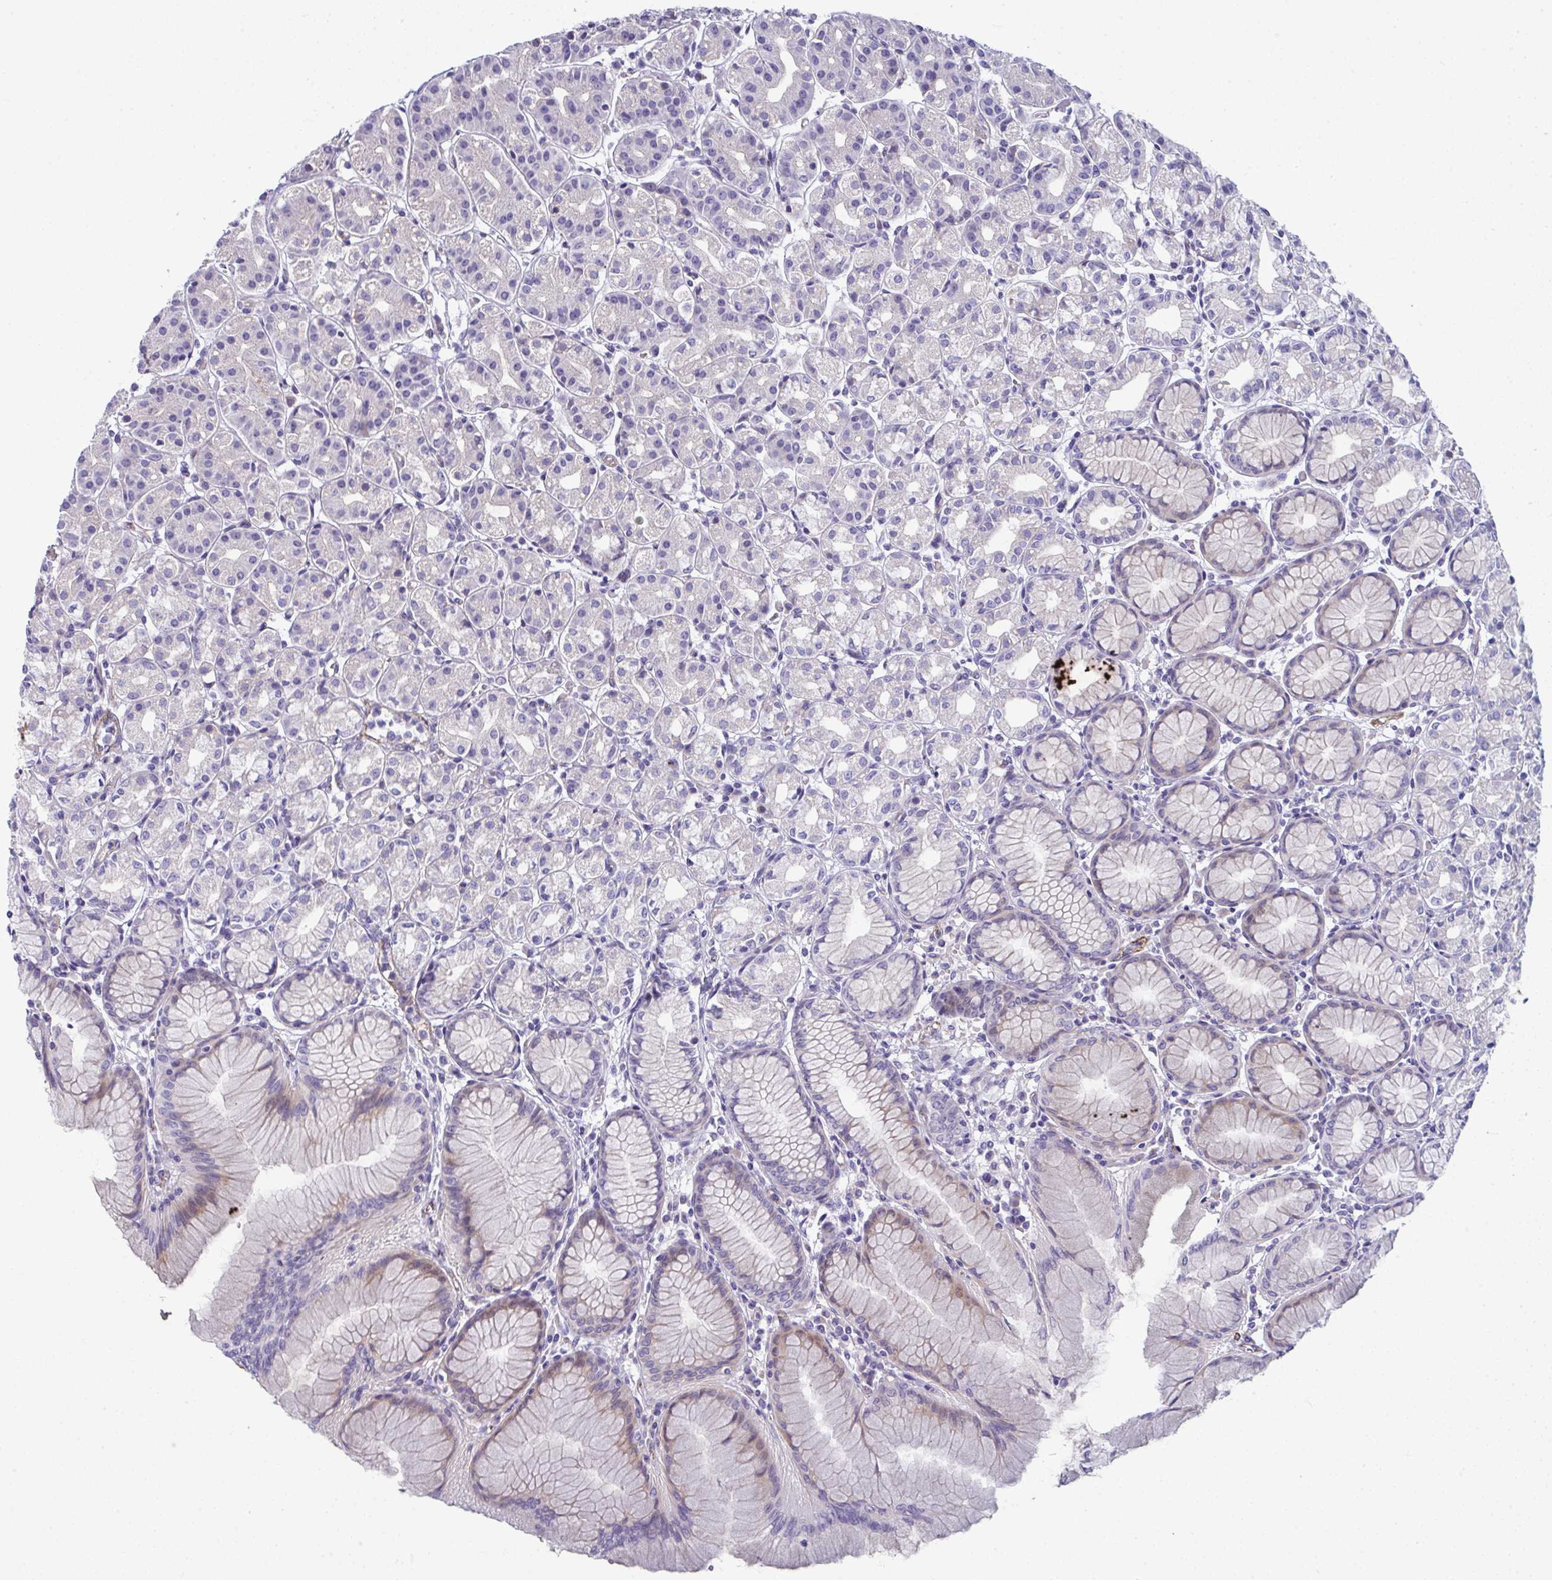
{"staining": {"intensity": "negative", "quantity": "none", "location": "none"}, "tissue": "stomach", "cell_type": "Glandular cells", "image_type": "normal", "snomed": [{"axis": "morphology", "description": "Normal tissue, NOS"}, {"axis": "topography", "description": "Stomach"}], "caption": "Glandular cells are negative for brown protein staining in benign stomach. (Stains: DAB immunohistochemistry (IHC) with hematoxylin counter stain, Microscopy: brightfield microscopy at high magnification).", "gene": "TOR1AIP2", "patient": {"sex": "female", "age": 57}}